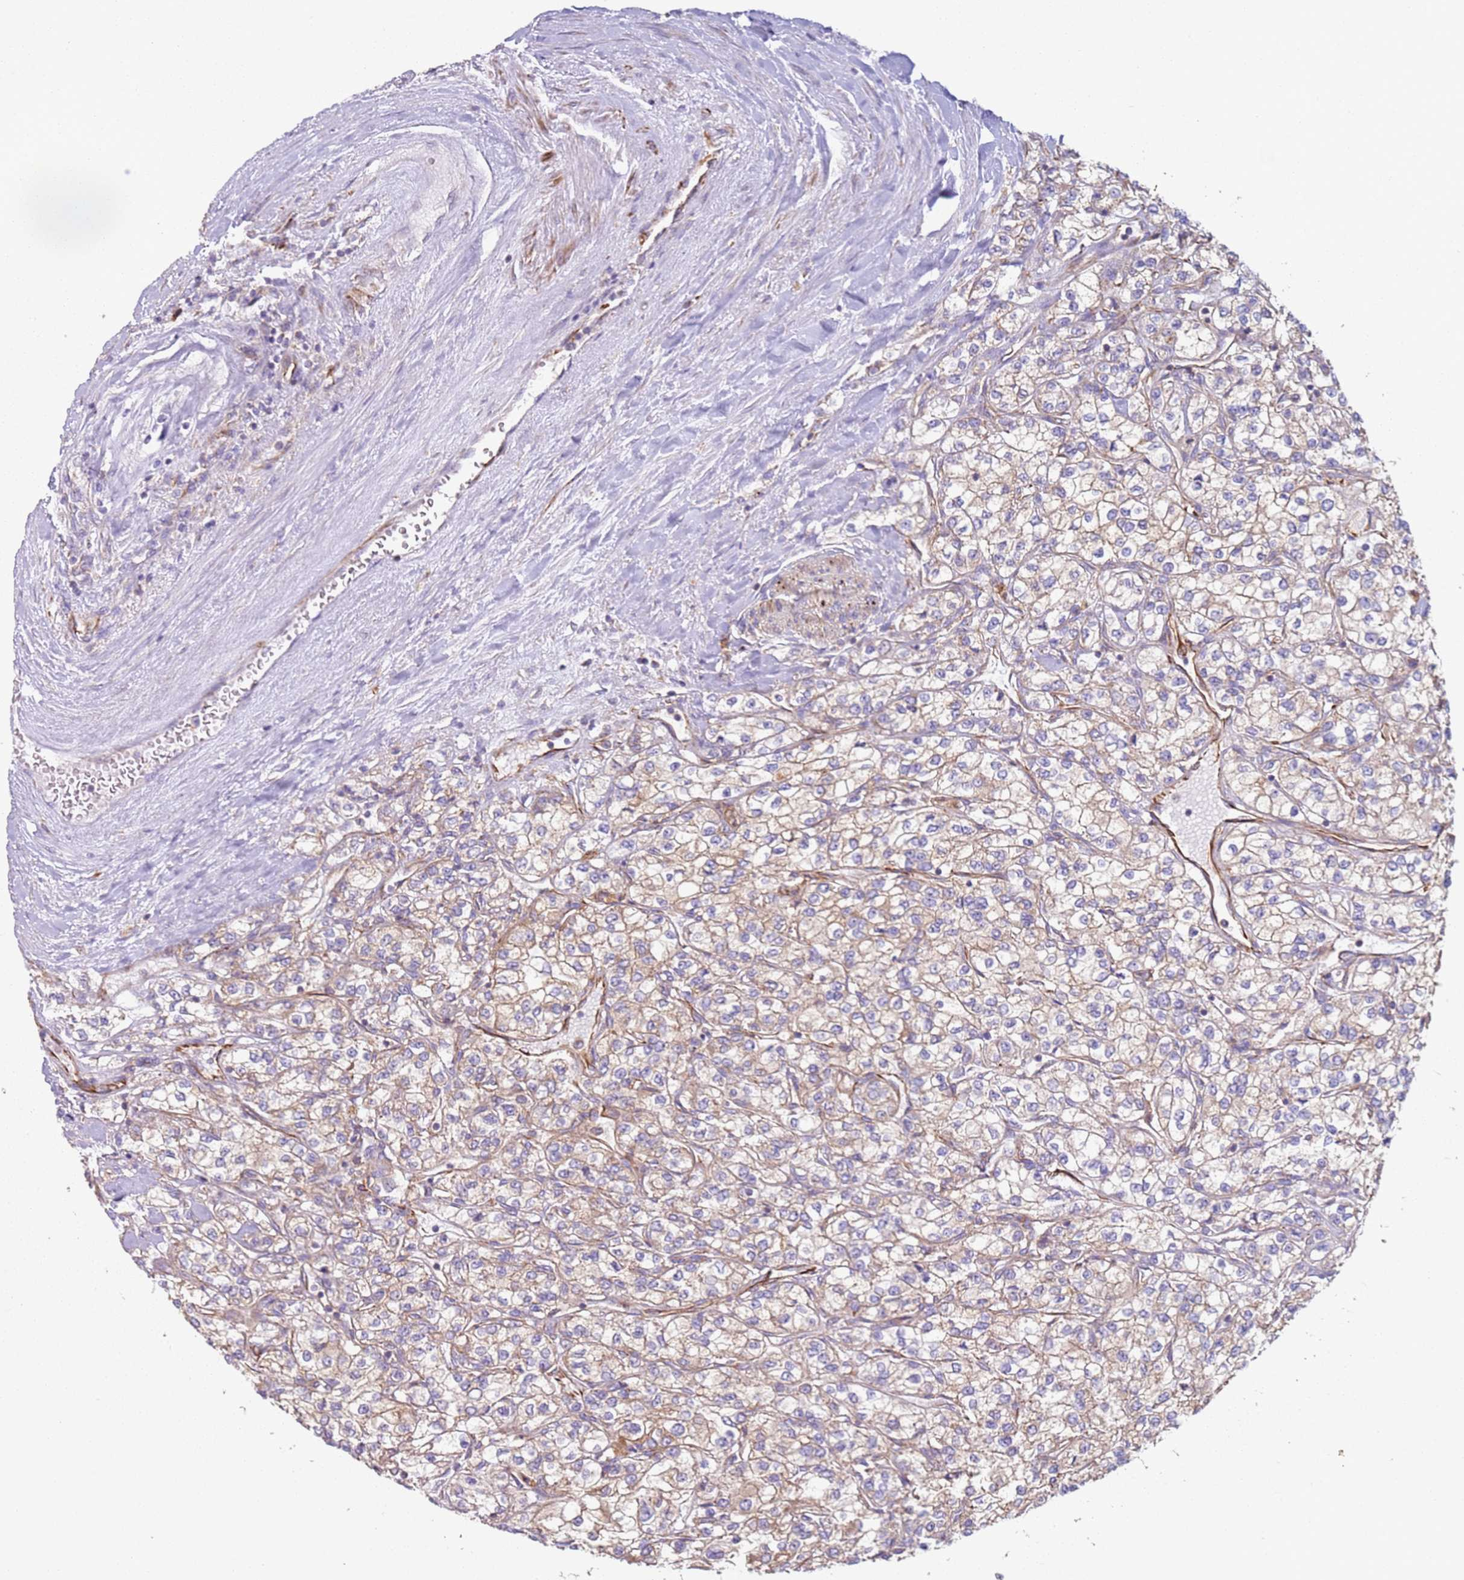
{"staining": {"intensity": "weak", "quantity": "25%-75%", "location": "cytoplasmic/membranous"}, "tissue": "renal cancer", "cell_type": "Tumor cells", "image_type": "cancer", "snomed": [{"axis": "morphology", "description": "Adenocarcinoma, NOS"}, {"axis": "topography", "description": "Kidney"}], "caption": "The image shows a brown stain indicating the presence of a protein in the cytoplasmic/membranous of tumor cells in renal adenocarcinoma.", "gene": "SNAPIN", "patient": {"sex": "male", "age": 80}}